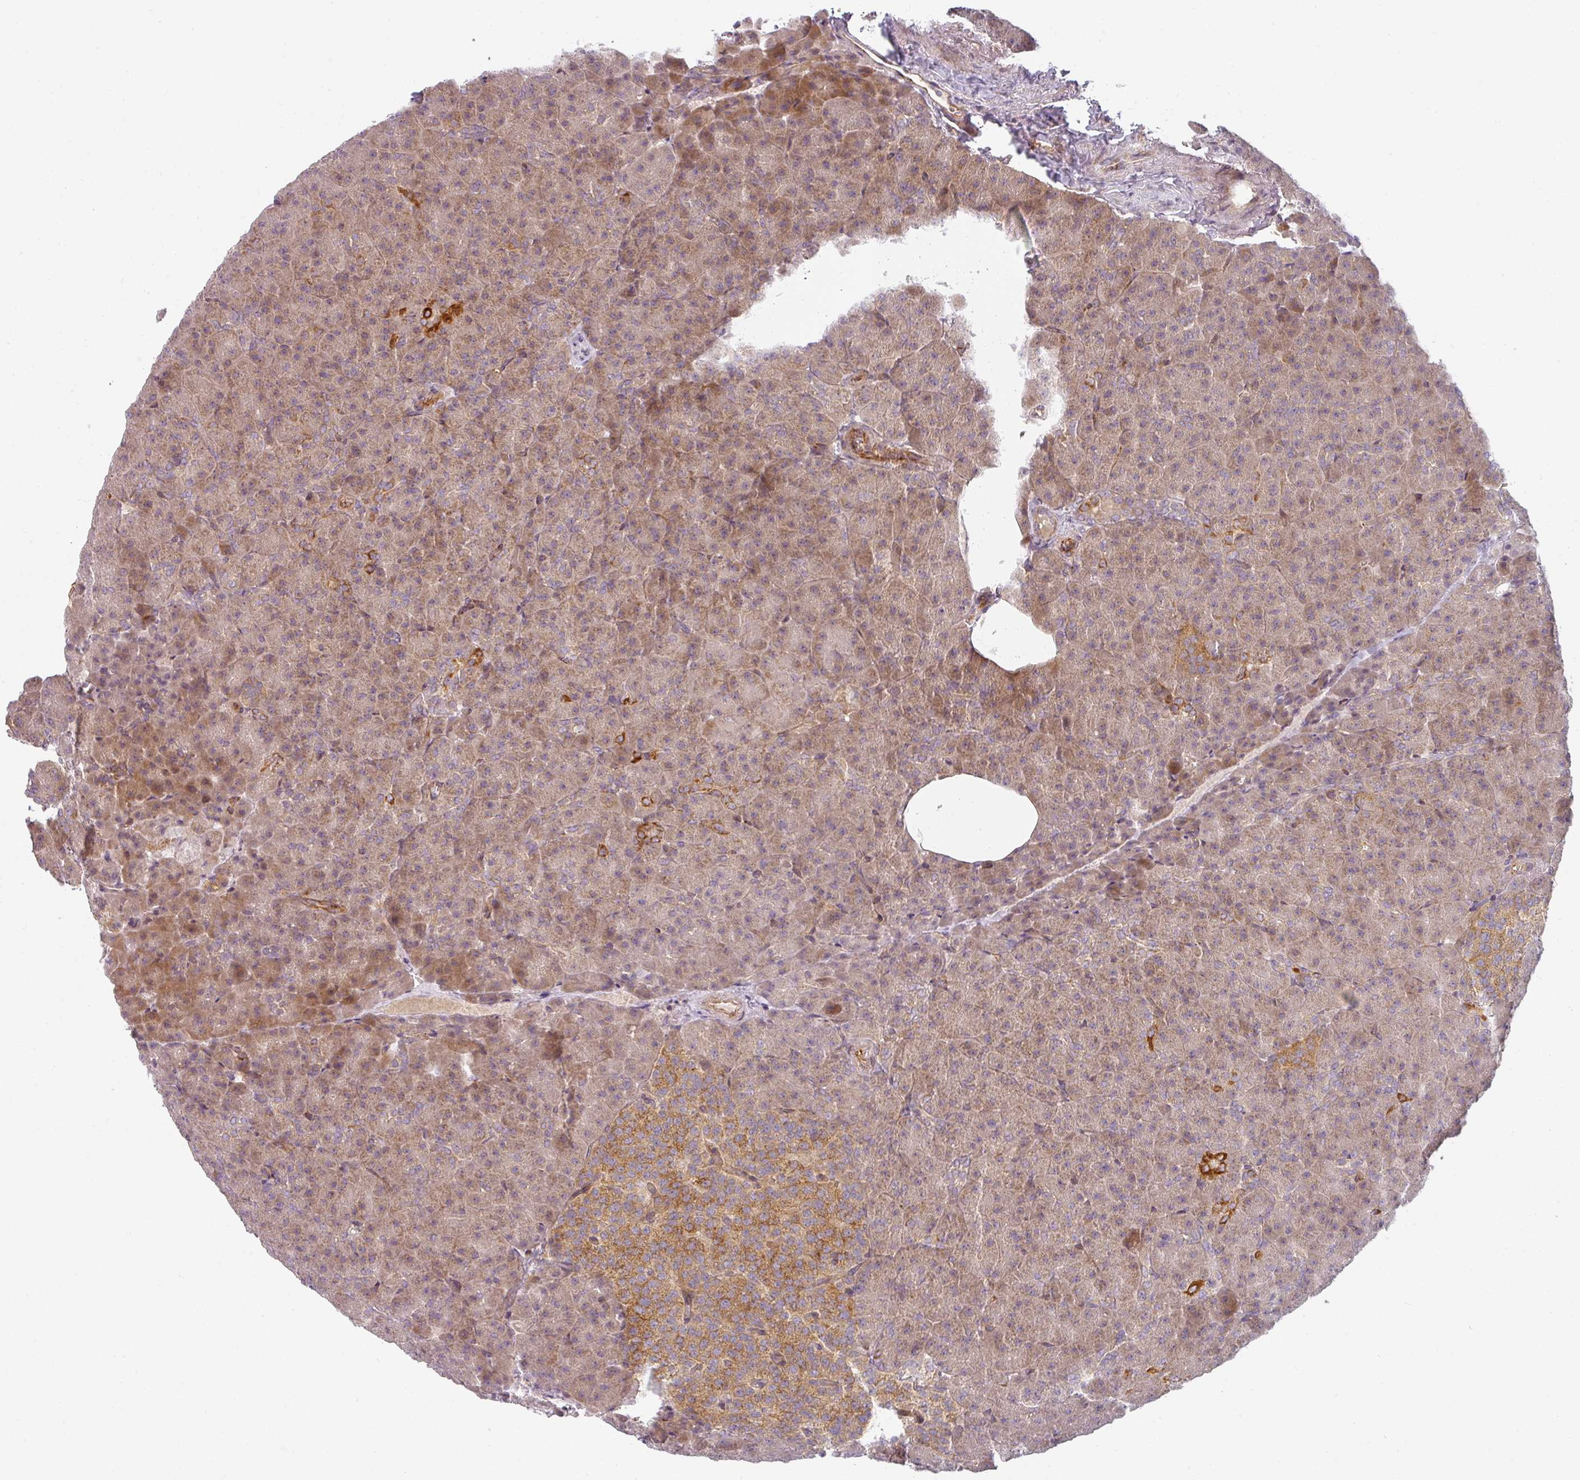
{"staining": {"intensity": "moderate", "quantity": "25%-75%", "location": "cytoplasmic/membranous"}, "tissue": "pancreas", "cell_type": "Exocrine glandular cells", "image_type": "normal", "snomed": [{"axis": "morphology", "description": "Normal tissue, NOS"}, {"axis": "topography", "description": "Pancreas"}], "caption": "IHC image of benign pancreas stained for a protein (brown), which exhibits medium levels of moderate cytoplasmic/membranous staining in approximately 25%-75% of exocrine glandular cells.", "gene": "CNOT1", "patient": {"sex": "female", "age": 74}}